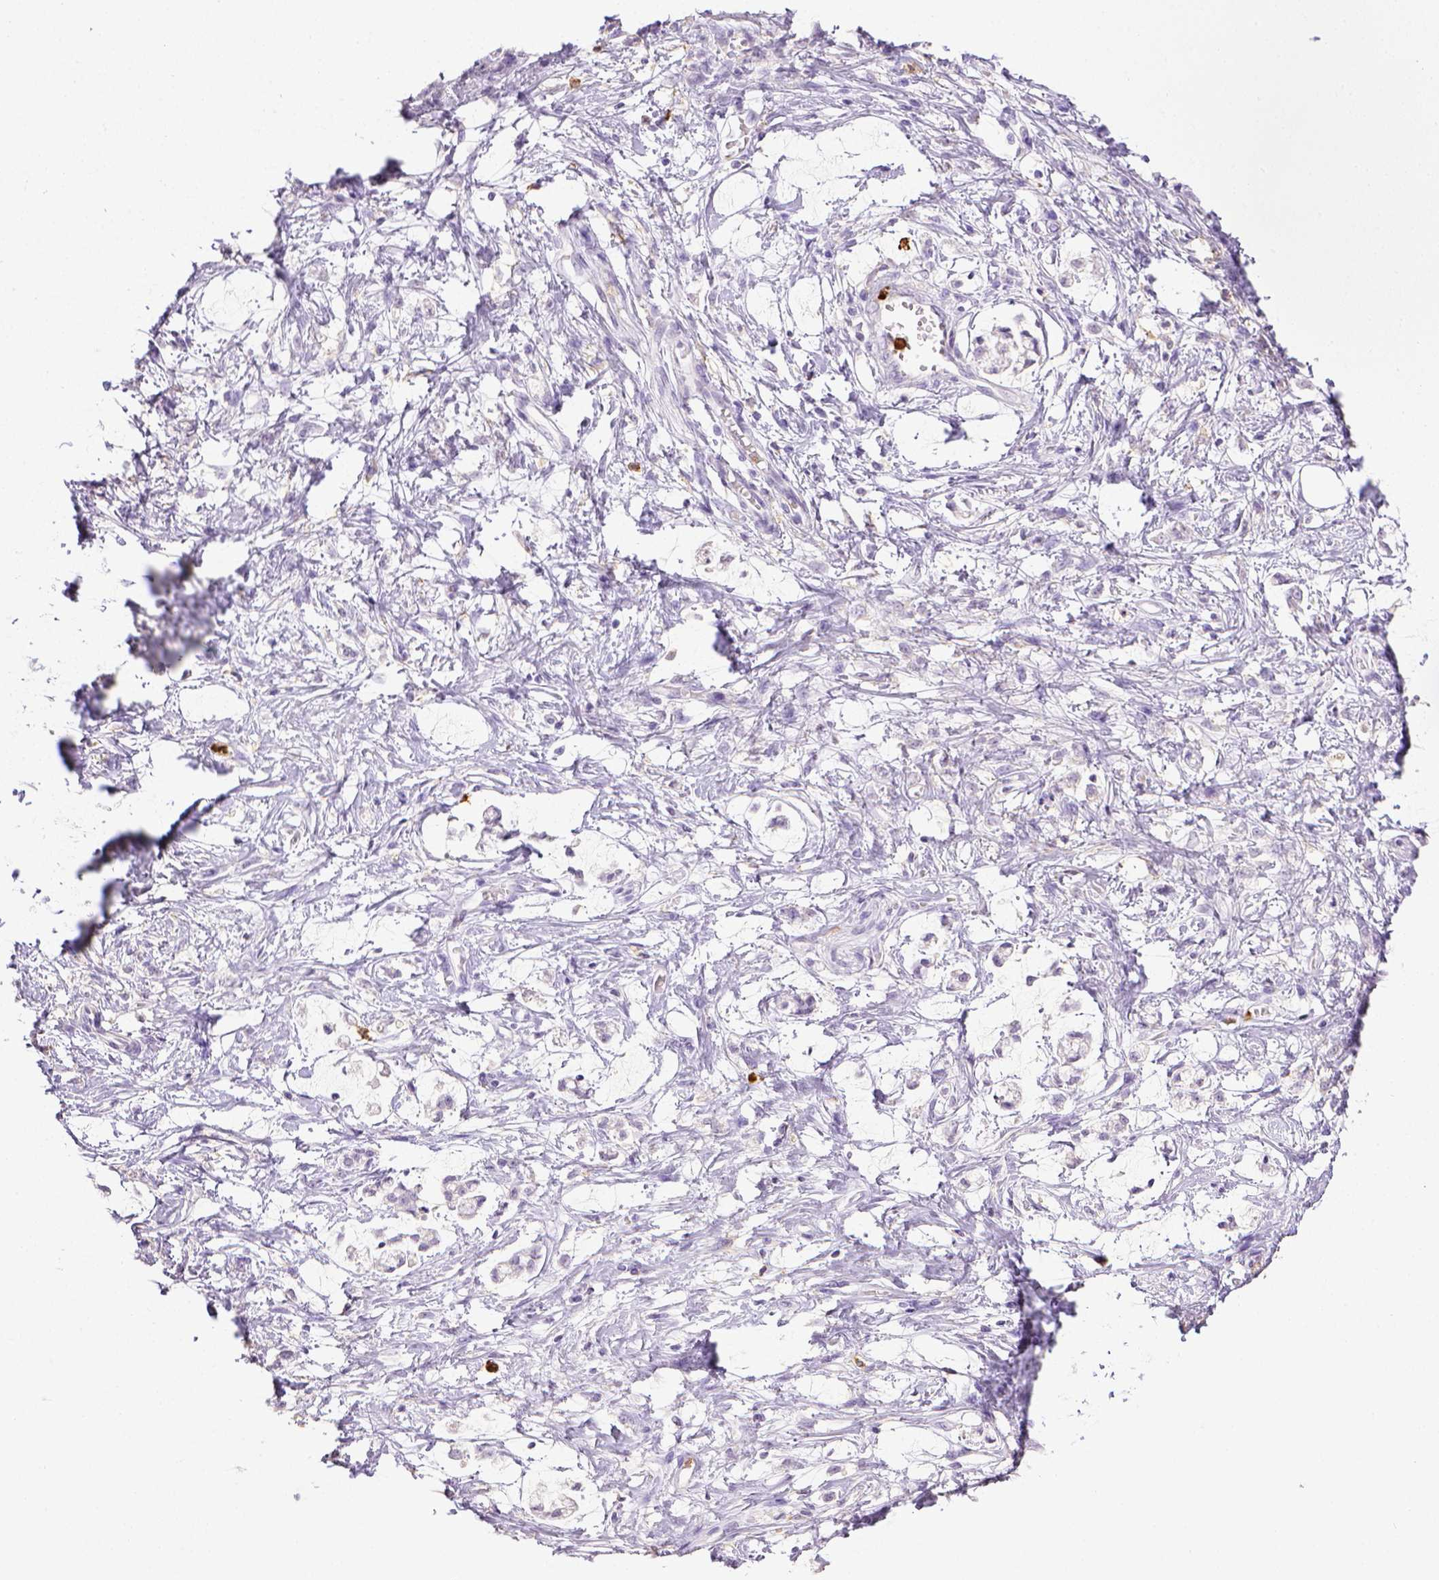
{"staining": {"intensity": "negative", "quantity": "none", "location": "none"}, "tissue": "stomach cancer", "cell_type": "Tumor cells", "image_type": "cancer", "snomed": [{"axis": "morphology", "description": "Adenocarcinoma, NOS"}, {"axis": "topography", "description": "Stomach"}], "caption": "The immunohistochemistry (IHC) photomicrograph has no significant positivity in tumor cells of stomach cancer (adenocarcinoma) tissue.", "gene": "ITGAM", "patient": {"sex": "female", "age": 60}}